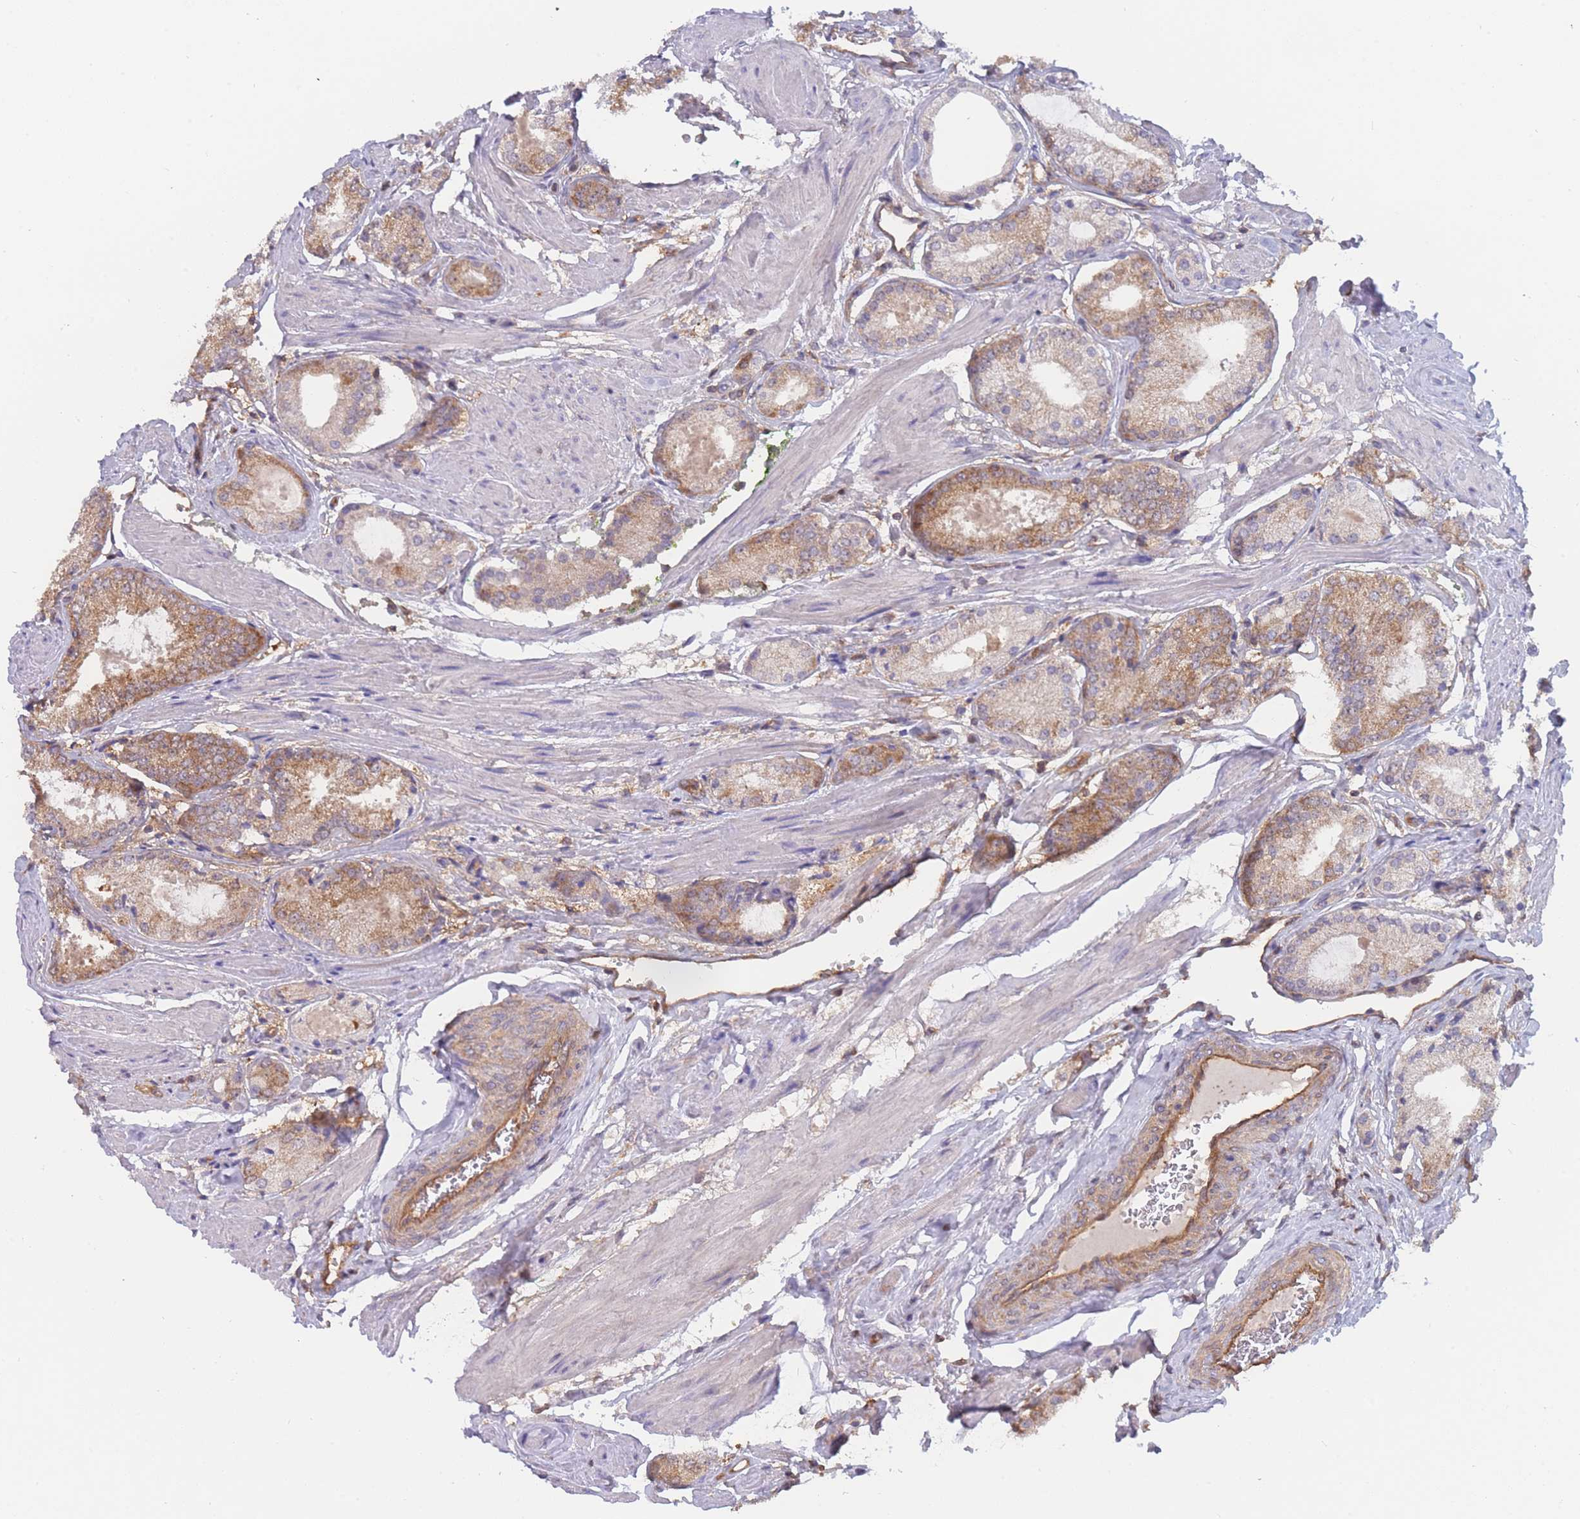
{"staining": {"intensity": "moderate", "quantity": ">75%", "location": "cytoplasmic/membranous"}, "tissue": "prostate cancer", "cell_type": "Tumor cells", "image_type": "cancer", "snomed": [{"axis": "morphology", "description": "Adenocarcinoma, High grade"}, {"axis": "topography", "description": "Prostate and seminal vesicle, NOS"}], "caption": "Immunohistochemical staining of human adenocarcinoma (high-grade) (prostate) displays moderate cytoplasmic/membranous protein positivity in approximately >75% of tumor cells.", "gene": "MRPS18B", "patient": {"sex": "male", "age": 64}}